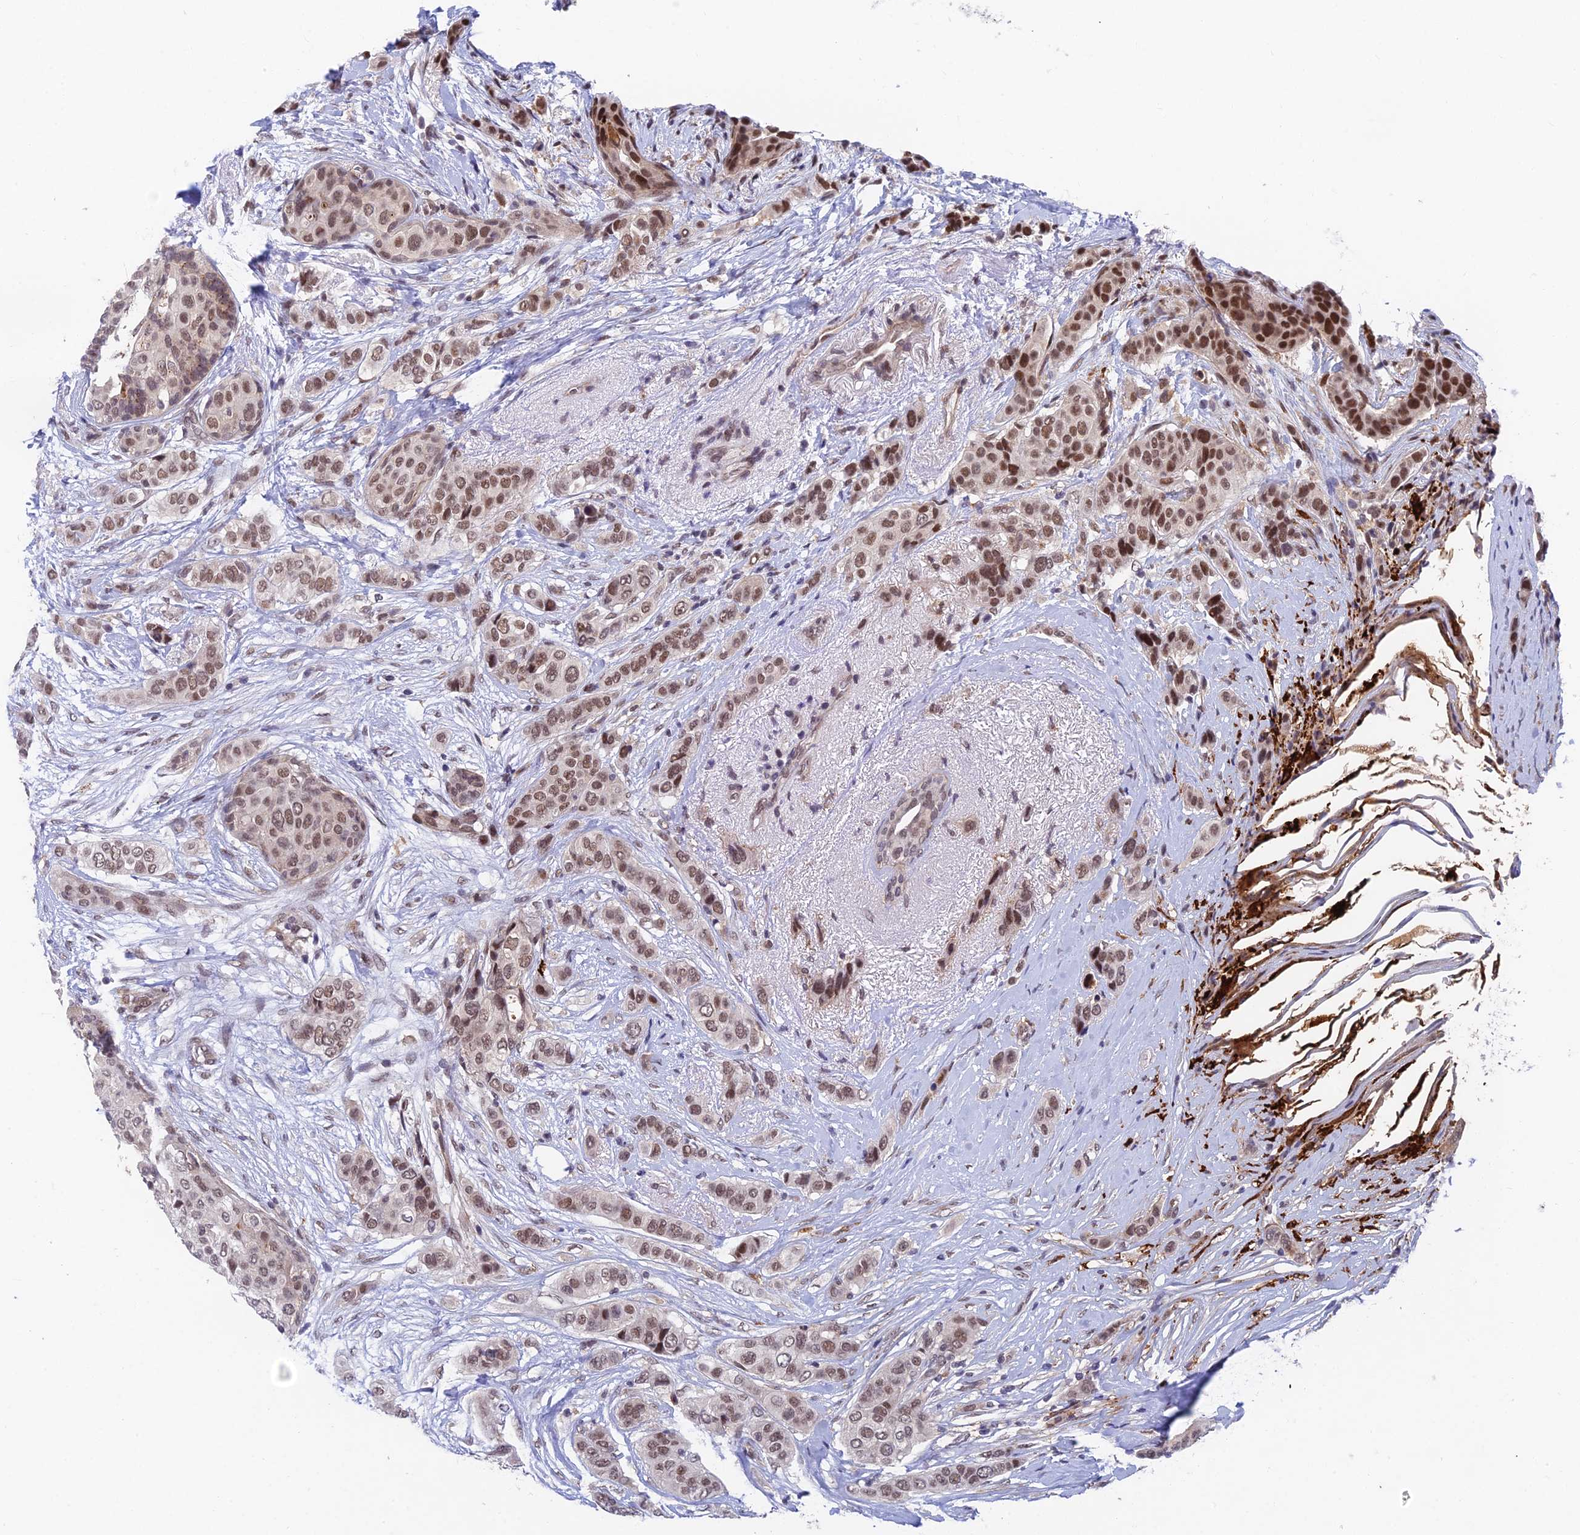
{"staining": {"intensity": "moderate", "quantity": ">75%", "location": "nuclear"}, "tissue": "breast cancer", "cell_type": "Tumor cells", "image_type": "cancer", "snomed": [{"axis": "morphology", "description": "Lobular carcinoma"}, {"axis": "topography", "description": "Breast"}], "caption": "Immunohistochemistry (IHC) image of human breast cancer (lobular carcinoma) stained for a protein (brown), which exhibits medium levels of moderate nuclear expression in about >75% of tumor cells.", "gene": "NSMCE1", "patient": {"sex": "female", "age": 51}}